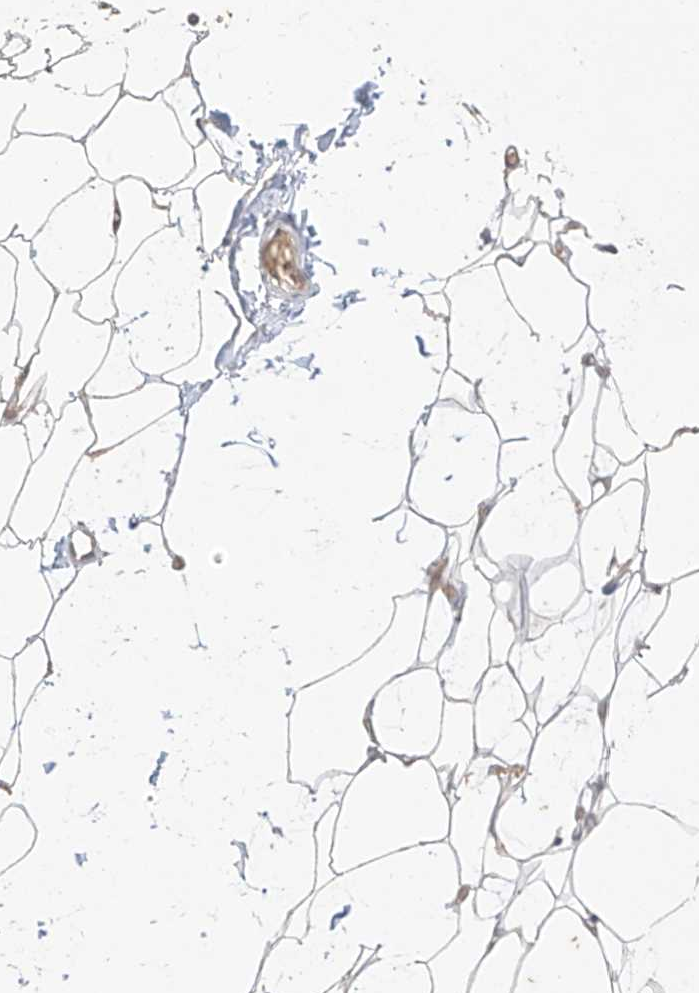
{"staining": {"intensity": "weak", "quantity": "25%-75%", "location": "cytoplasmic/membranous"}, "tissue": "adipose tissue", "cell_type": "Adipocytes", "image_type": "normal", "snomed": [{"axis": "morphology", "description": "Normal tissue, NOS"}, {"axis": "topography", "description": "Breast"}], "caption": "IHC staining of benign adipose tissue, which demonstrates low levels of weak cytoplasmic/membranous positivity in about 25%-75% of adipocytes indicating weak cytoplasmic/membranous protein staining. The staining was performed using DAB (3,3'-diaminobenzidine) (brown) for protein detection and nuclei were counterstained in hematoxylin (blue).", "gene": "ANGEL2", "patient": {"sex": "female", "age": 23}}